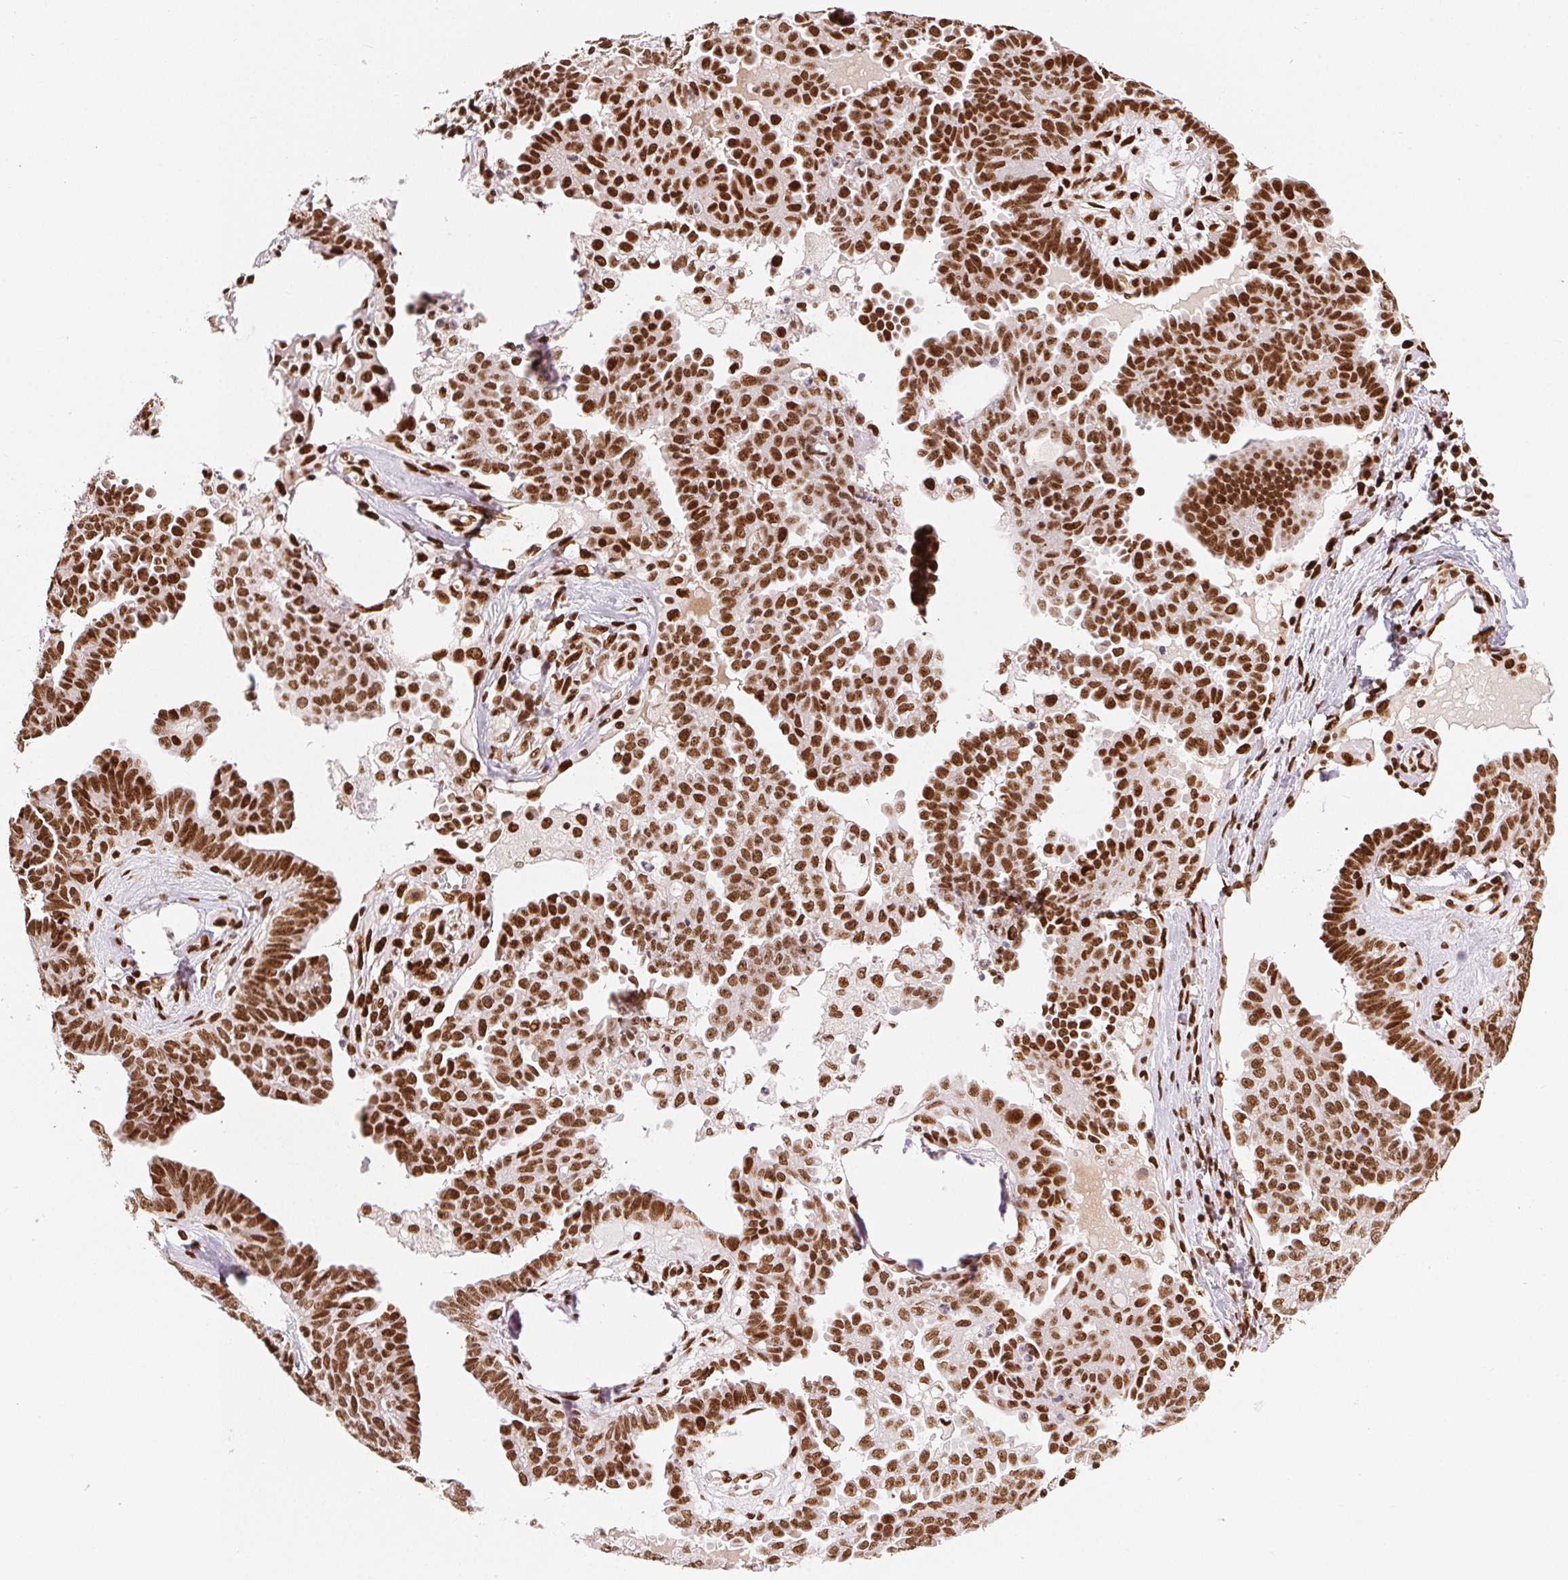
{"staining": {"intensity": "strong", "quantity": ">75%", "location": "nuclear"}, "tissue": "ovarian cancer", "cell_type": "Tumor cells", "image_type": "cancer", "snomed": [{"axis": "morphology", "description": "Cystadenocarcinoma, serous, NOS"}, {"axis": "topography", "description": "Ovary"}], "caption": "A high amount of strong nuclear expression is present in about >75% of tumor cells in ovarian cancer tissue. (DAB IHC with brightfield microscopy, high magnification).", "gene": "ZNF80", "patient": {"sex": "female", "age": 71}}